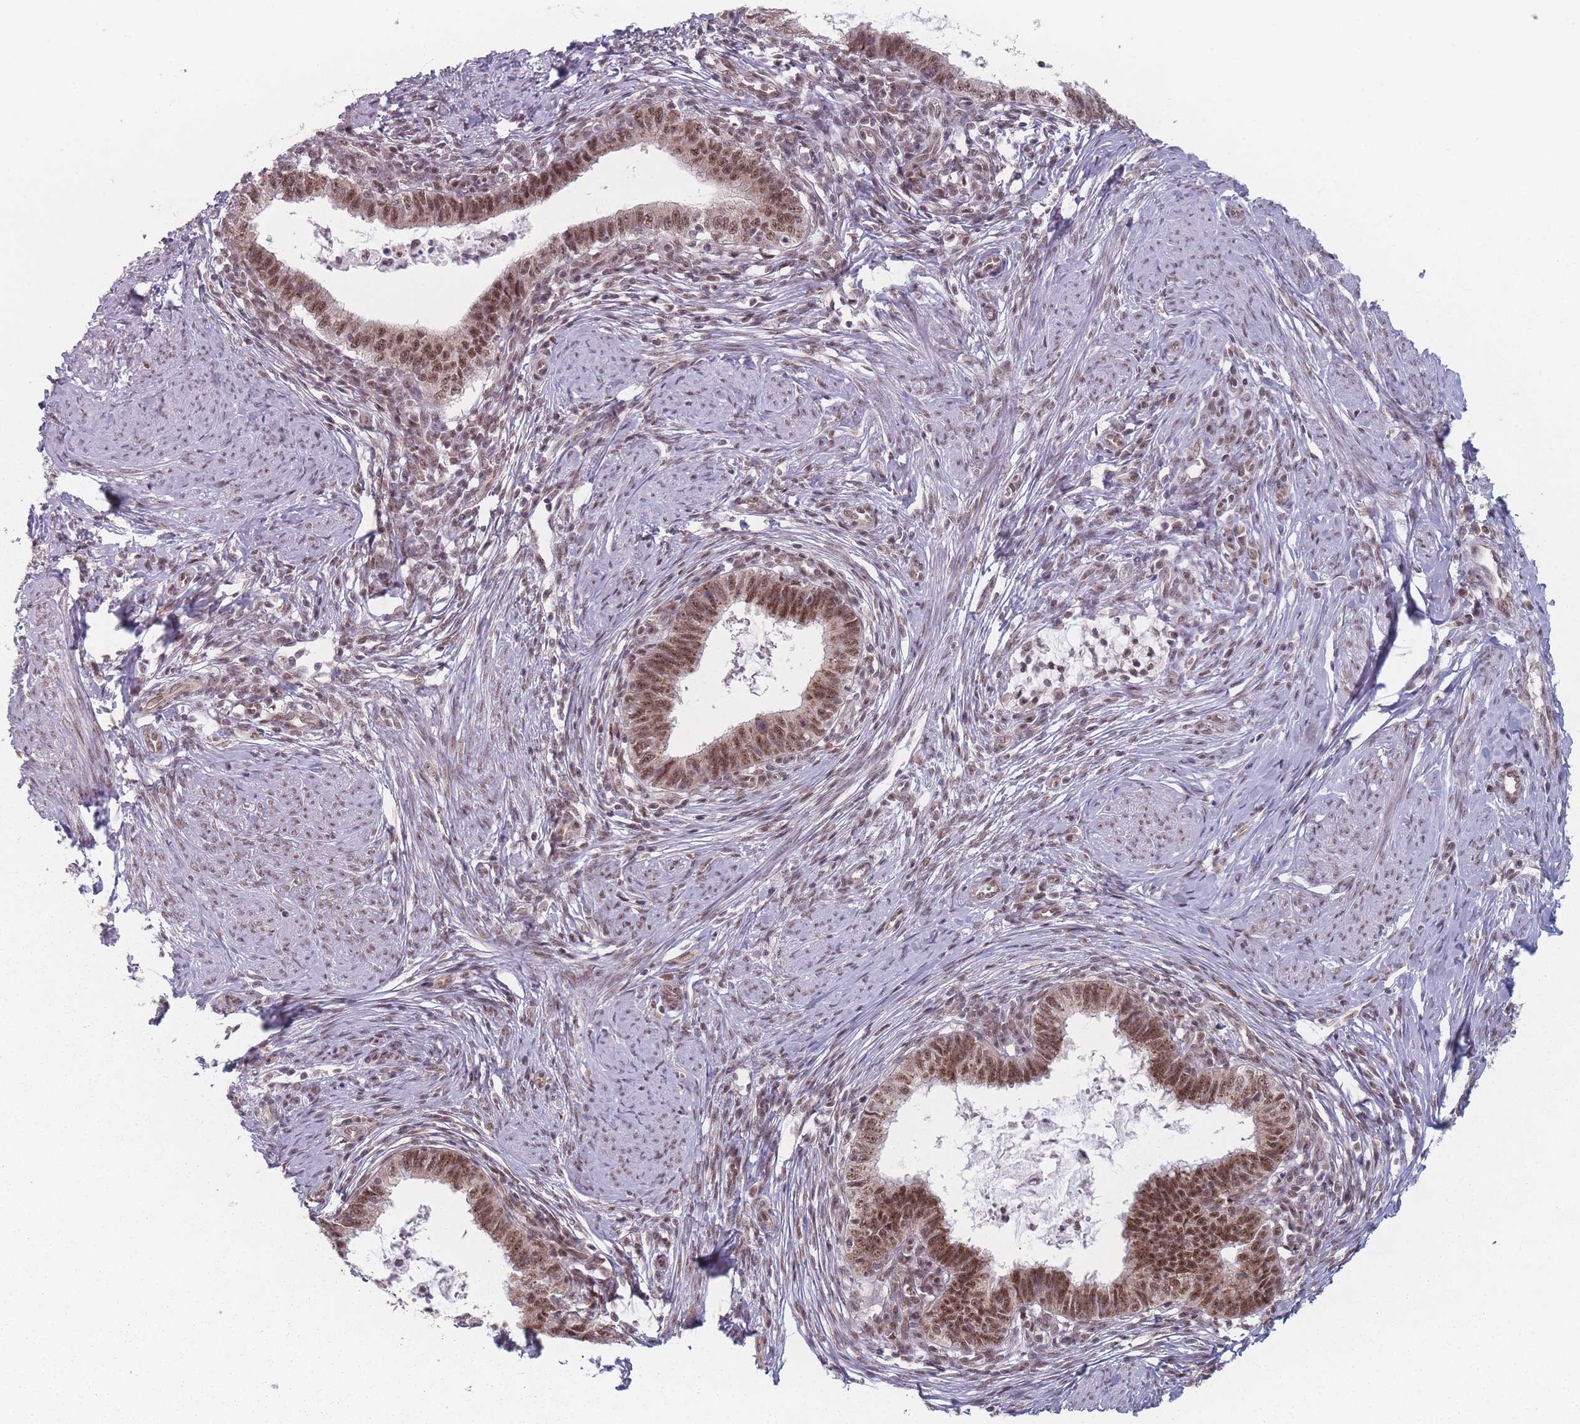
{"staining": {"intensity": "moderate", "quantity": ">75%", "location": "cytoplasmic/membranous,nuclear"}, "tissue": "cervical cancer", "cell_type": "Tumor cells", "image_type": "cancer", "snomed": [{"axis": "morphology", "description": "Adenocarcinoma, NOS"}, {"axis": "topography", "description": "Cervix"}], "caption": "About >75% of tumor cells in cervical cancer (adenocarcinoma) reveal moderate cytoplasmic/membranous and nuclear protein positivity as visualized by brown immunohistochemical staining.", "gene": "ZC3H14", "patient": {"sex": "female", "age": 36}}